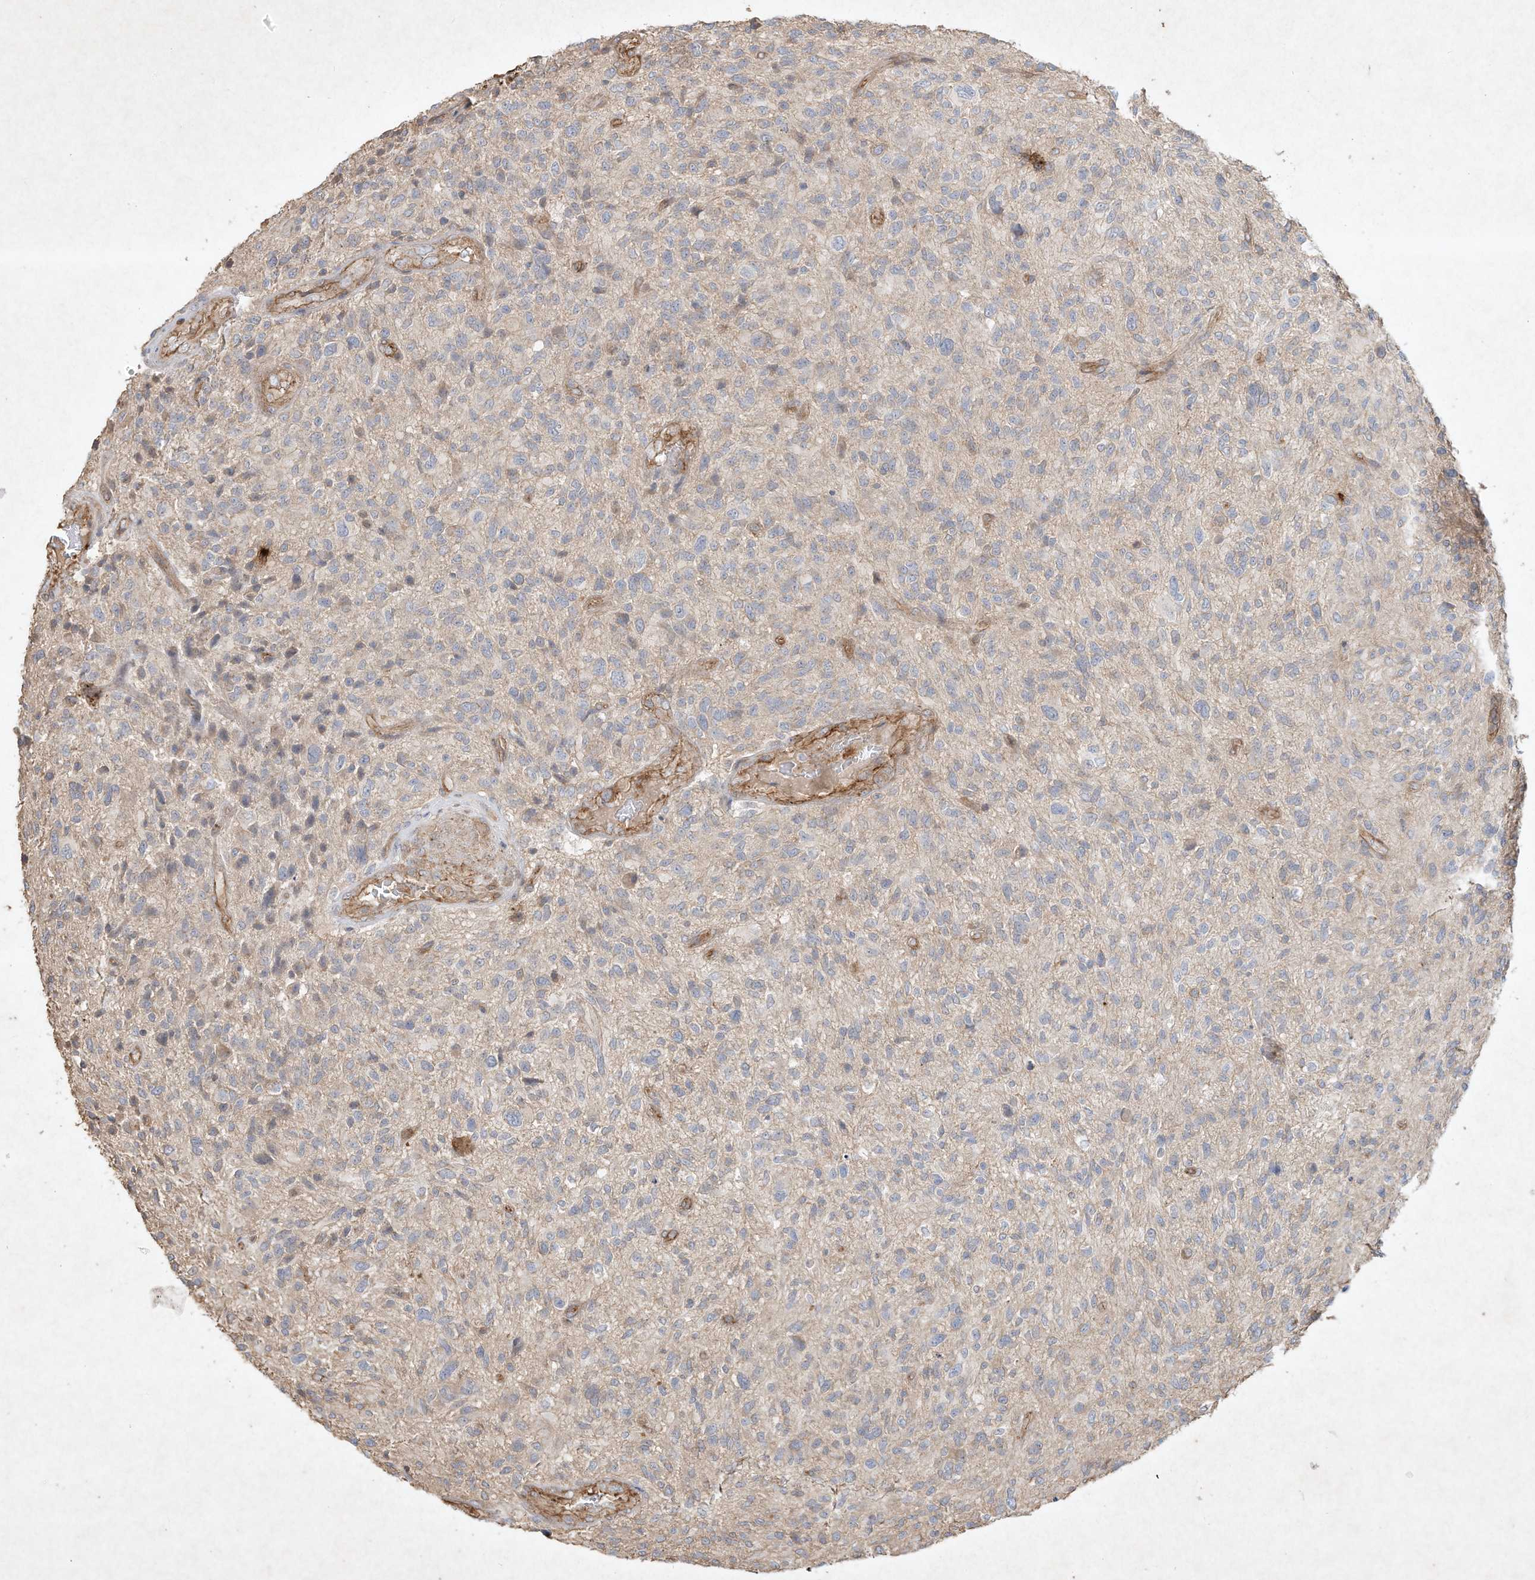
{"staining": {"intensity": "negative", "quantity": "none", "location": "none"}, "tissue": "glioma", "cell_type": "Tumor cells", "image_type": "cancer", "snomed": [{"axis": "morphology", "description": "Glioma, malignant, High grade"}, {"axis": "topography", "description": "Brain"}], "caption": "Tumor cells are negative for brown protein staining in malignant glioma (high-grade). (Brightfield microscopy of DAB IHC at high magnification).", "gene": "HTR5A", "patient": {"sex": "male", "age": 47}}